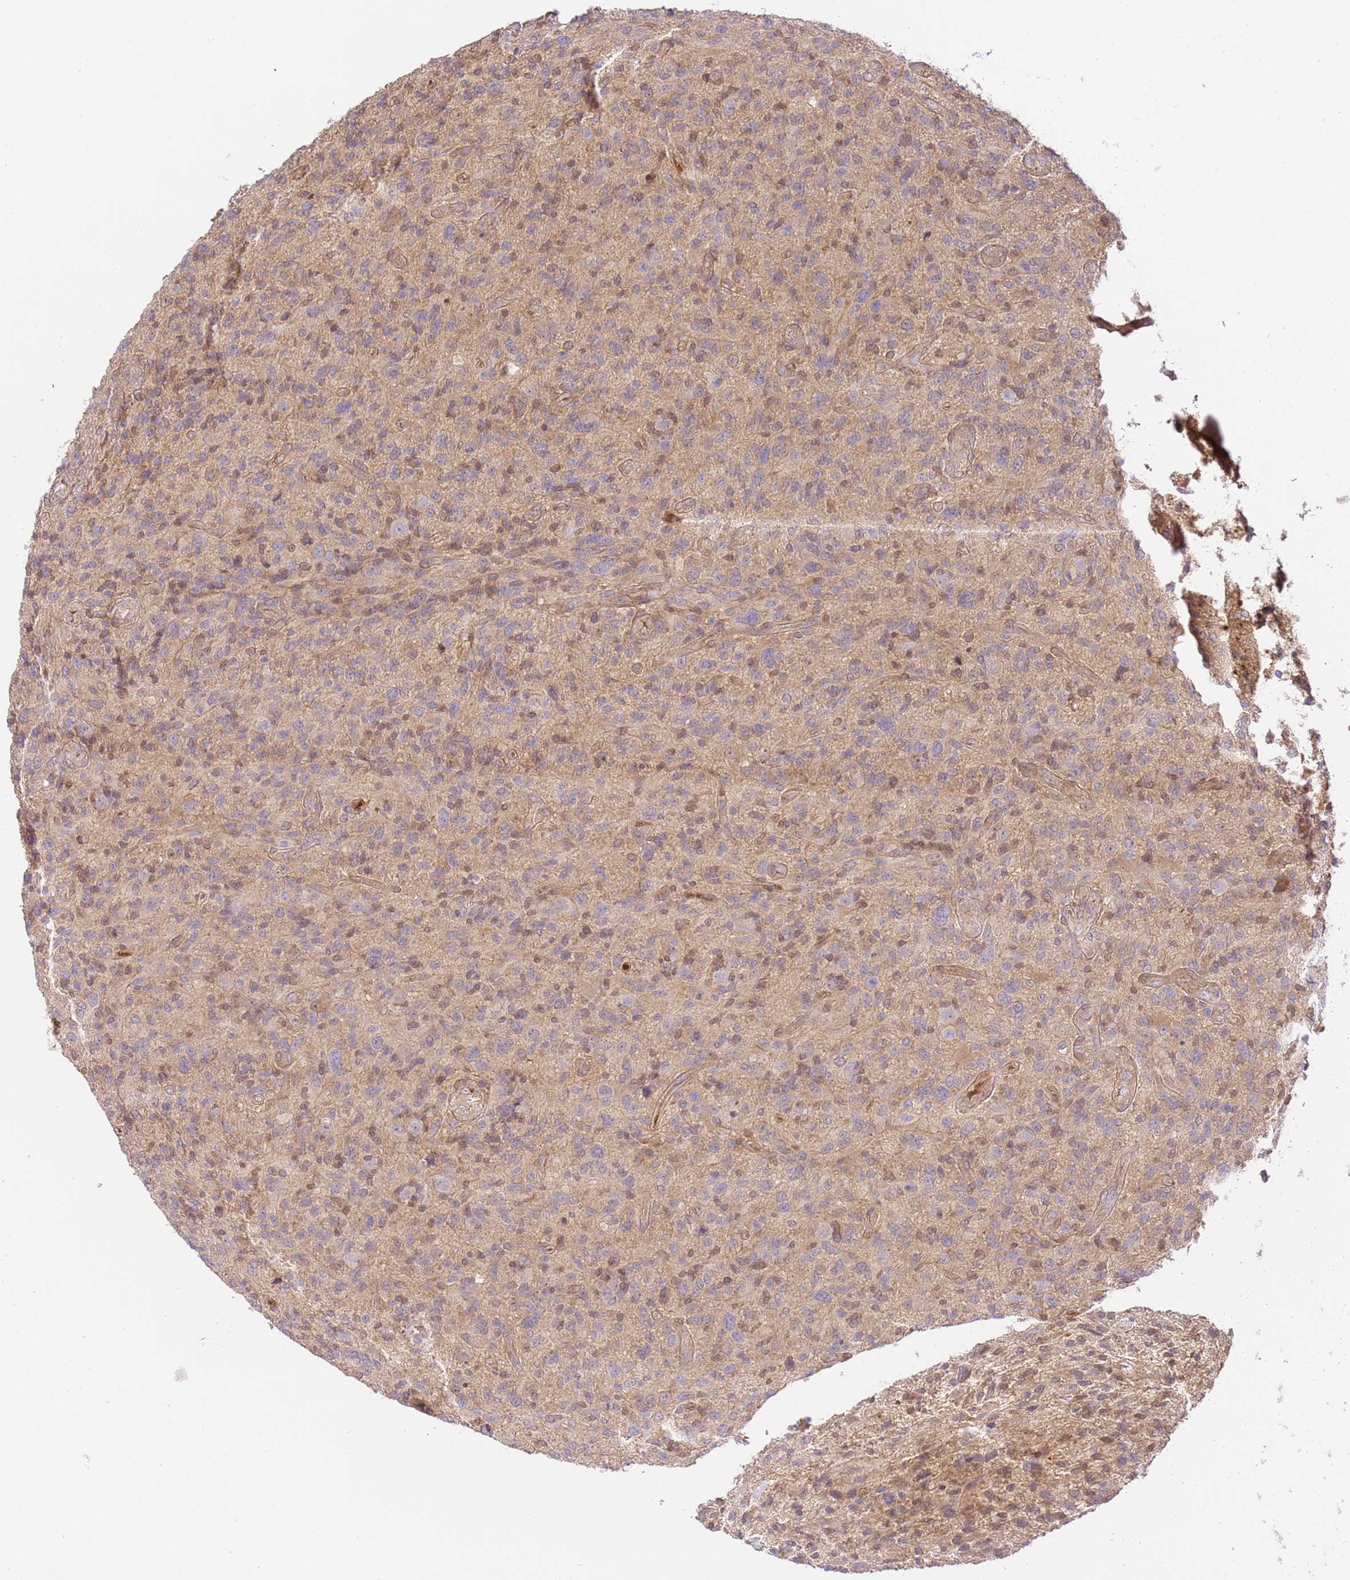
{"staining": {"intensity": "weak", "quantity": "<25%", "location": "nuclear"}, "tissue": "glioma", "cell_type": "Tumor cells", "image_type": "cancer", "snomed": [{"axis": "morphology", "description": "Glioma, malignant, High grade"}, {"axis": "topography", "description": "Brain"}], "caption": "Immunohistochemistry (IHC) micrograph of neoplastic tissue: human malignant glioma (high-grade) stained with DAB reveals no significant protein positivity in tumor cells. The staining was performed using DAB to visualize the protein expression in brown, while the nuclei were stained in blue with hematoxylin (Magnification: 20x).", "gene": "C8G", "patient": {"sex": "male", "age": 47}}